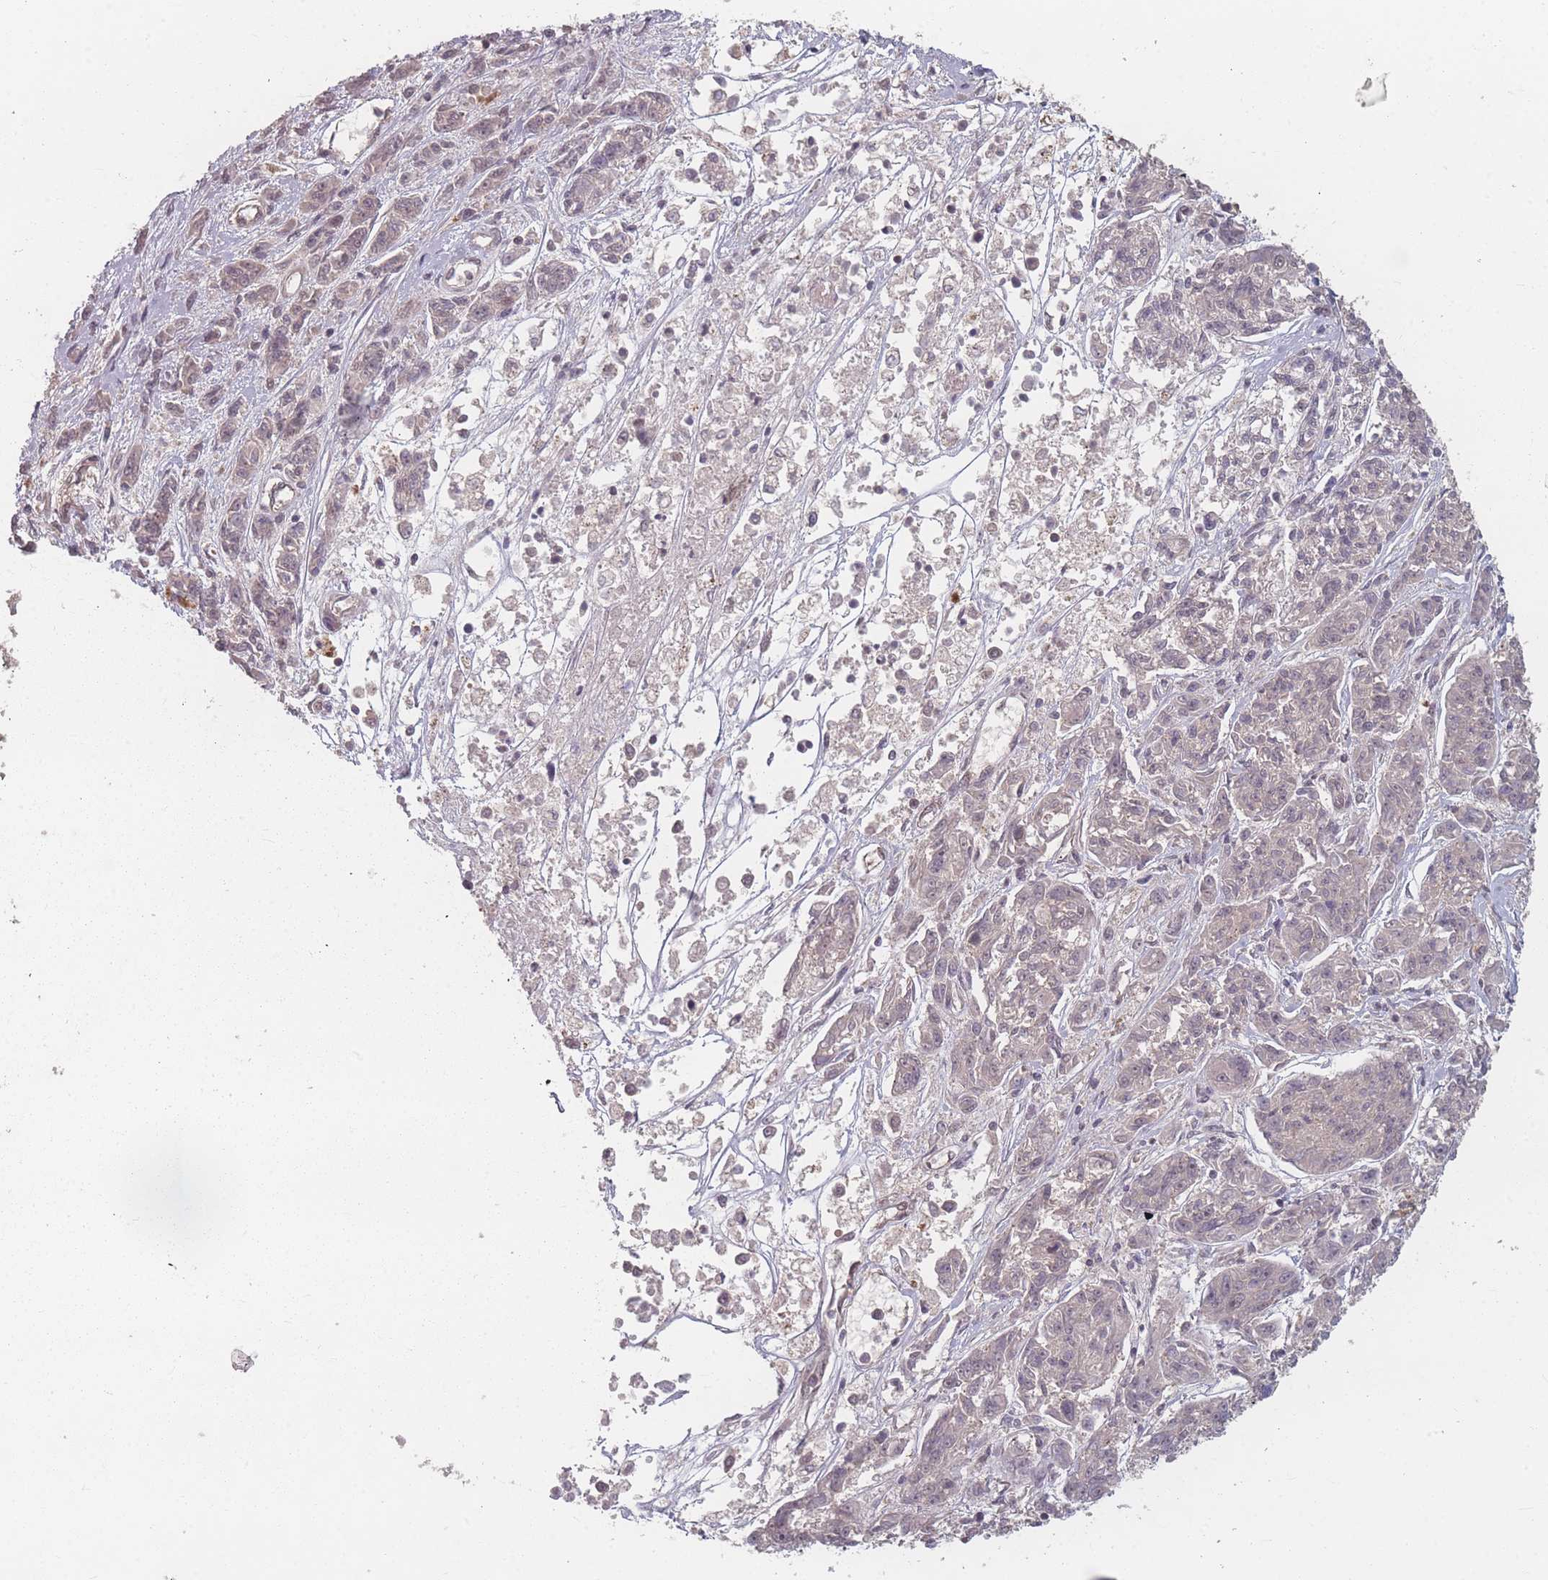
{"staining": {"intensity": "negative", "quantity": "none", "location": "none"}, "tissue": "melanoma", "cell_type": "Tumor cells", "image_type": "cancer", "snomed": [{"axis": "morphology", "description": "Malignant melanoma, NOS"}, {"axis": "topography", "description": "Skin"}], "caption": "DAB (3,3'-diaminobenzidine) immunohistochemical staining of melanoma reveals no significant expression in tumor cells.", "gene": "HAGH", "patient": {"sex": "male", "age": 53}}